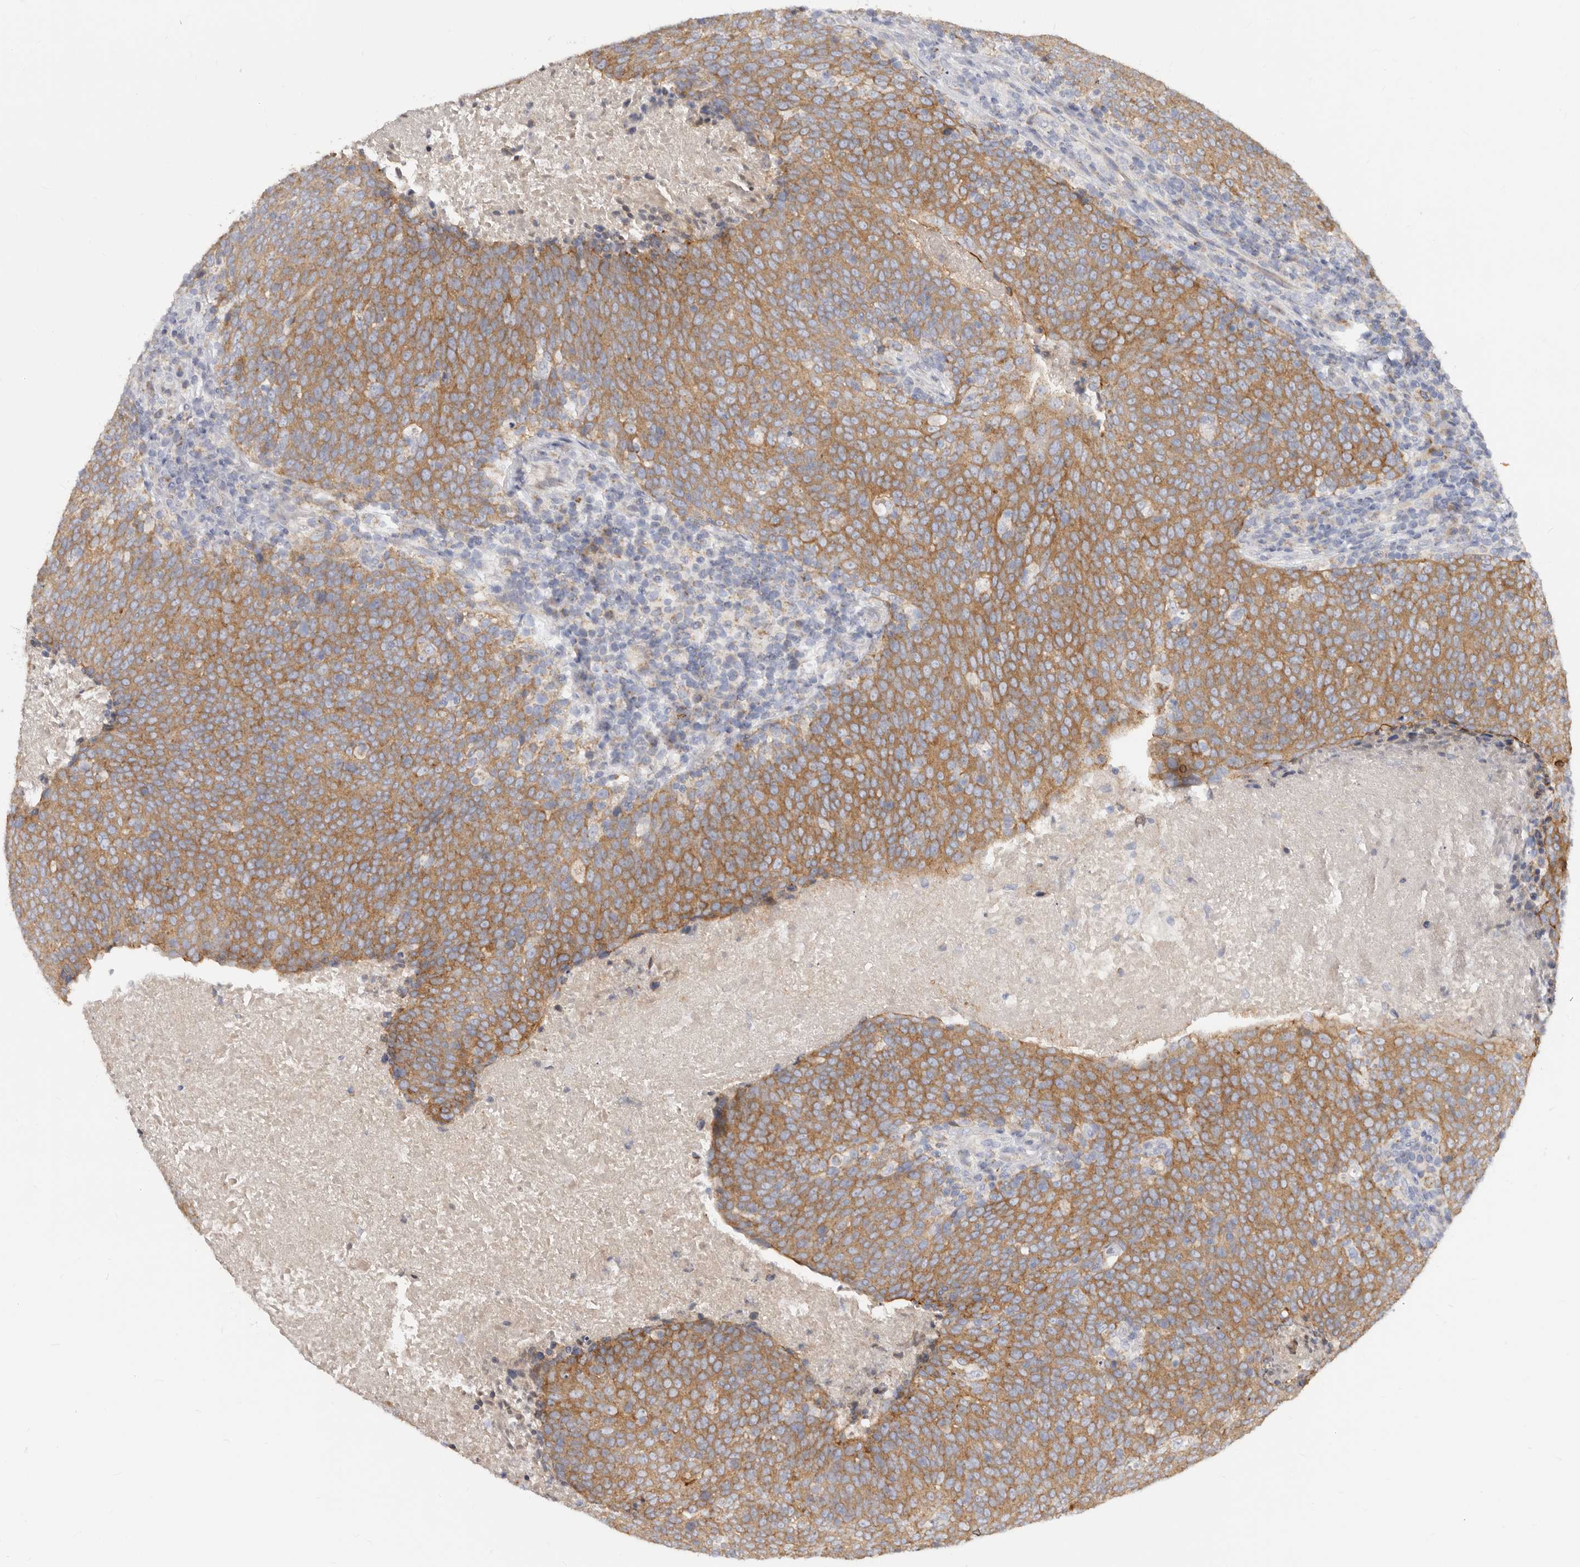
{"staining": {"intensity": "moderate", "quantity": ">75%", "location": "cytoplasmic/membranous"}, "tissue": "head and neck cancer", "cell_type": "Tumor cells", "image_type": "cancer", "snomed": [{"axis": "morphology", "description": "Squamous cell carcinoma, NOS"}, {"axis": "morphology", "description": "Squamous cell carcinoma, metastatic, NOS"}, {"axis": "topography", "description": "Lymph node"}, {"axis": "topography", "description": "Head-Neck"}], "caption": "The immunohistochemical stain highlights moderate cytoplasmic/membranous expression in tumor cells of head and neck metastatic squamous cell carcinoma tissue.", "gene": "BAIAP2L1", "patient": {"sex": "male", "age": 62}}